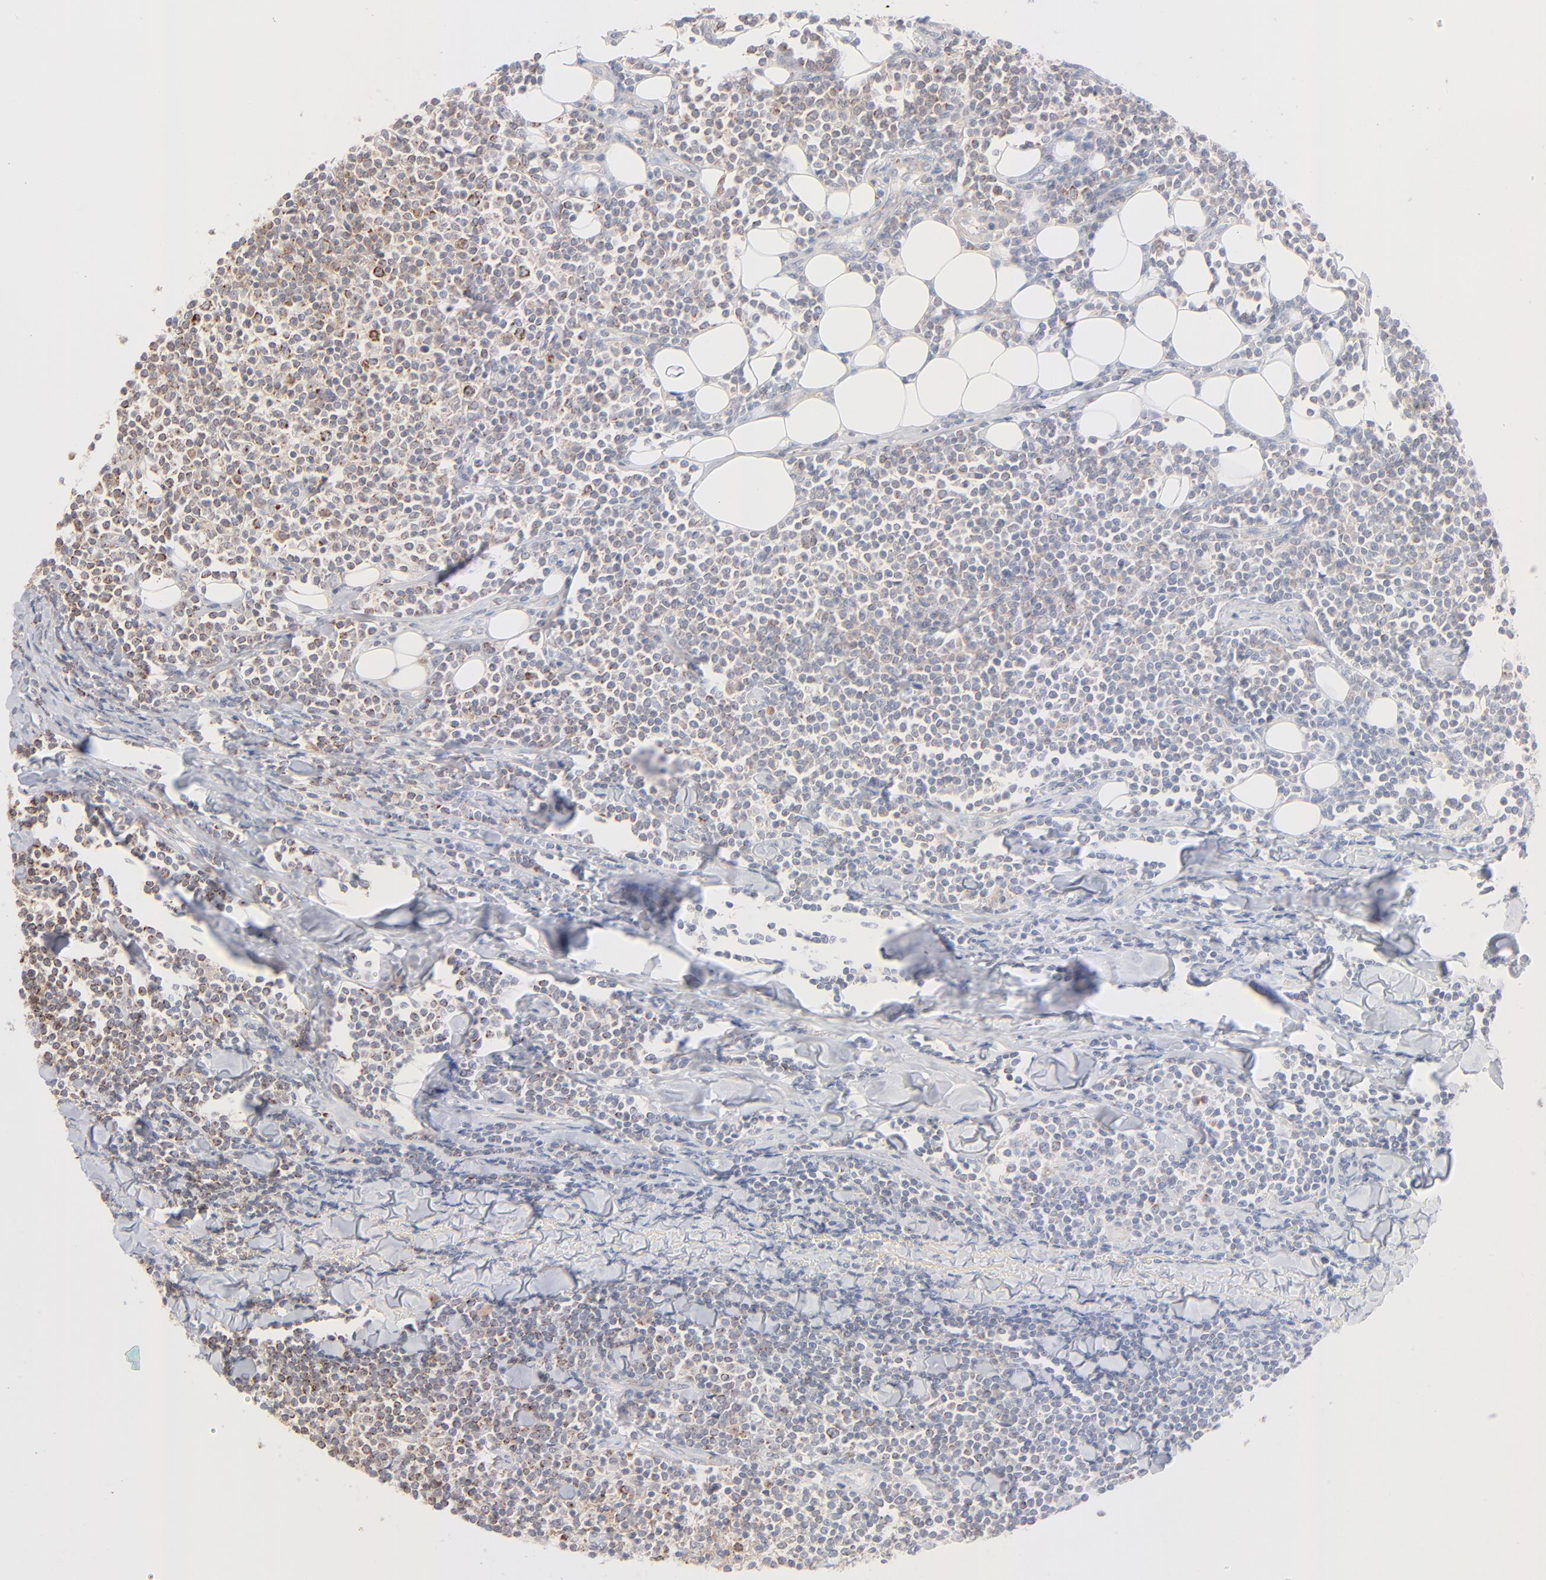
{"staining": {"intensity": "weak", "quantity": "25%-75%", "location": "cytoplasmic/membranous"}, "tissue": "lymphoma", "cell_type": "Tumor cells", "image_type": "cancer", "snomed": [{"axis": "morphology", "description": "Malignant lymphoma, non-Hodgkin's type, Low grade"}, {"axis": "topography", "description": "Soft tissue"}], "caption": "Human low-grade malignant lymphoma, non-Hodgkin's type stained with a protein marker shows weak staining in tumor cells.", "gene": "CSPG4", "patient": {"sex": "male", "age": 92}}